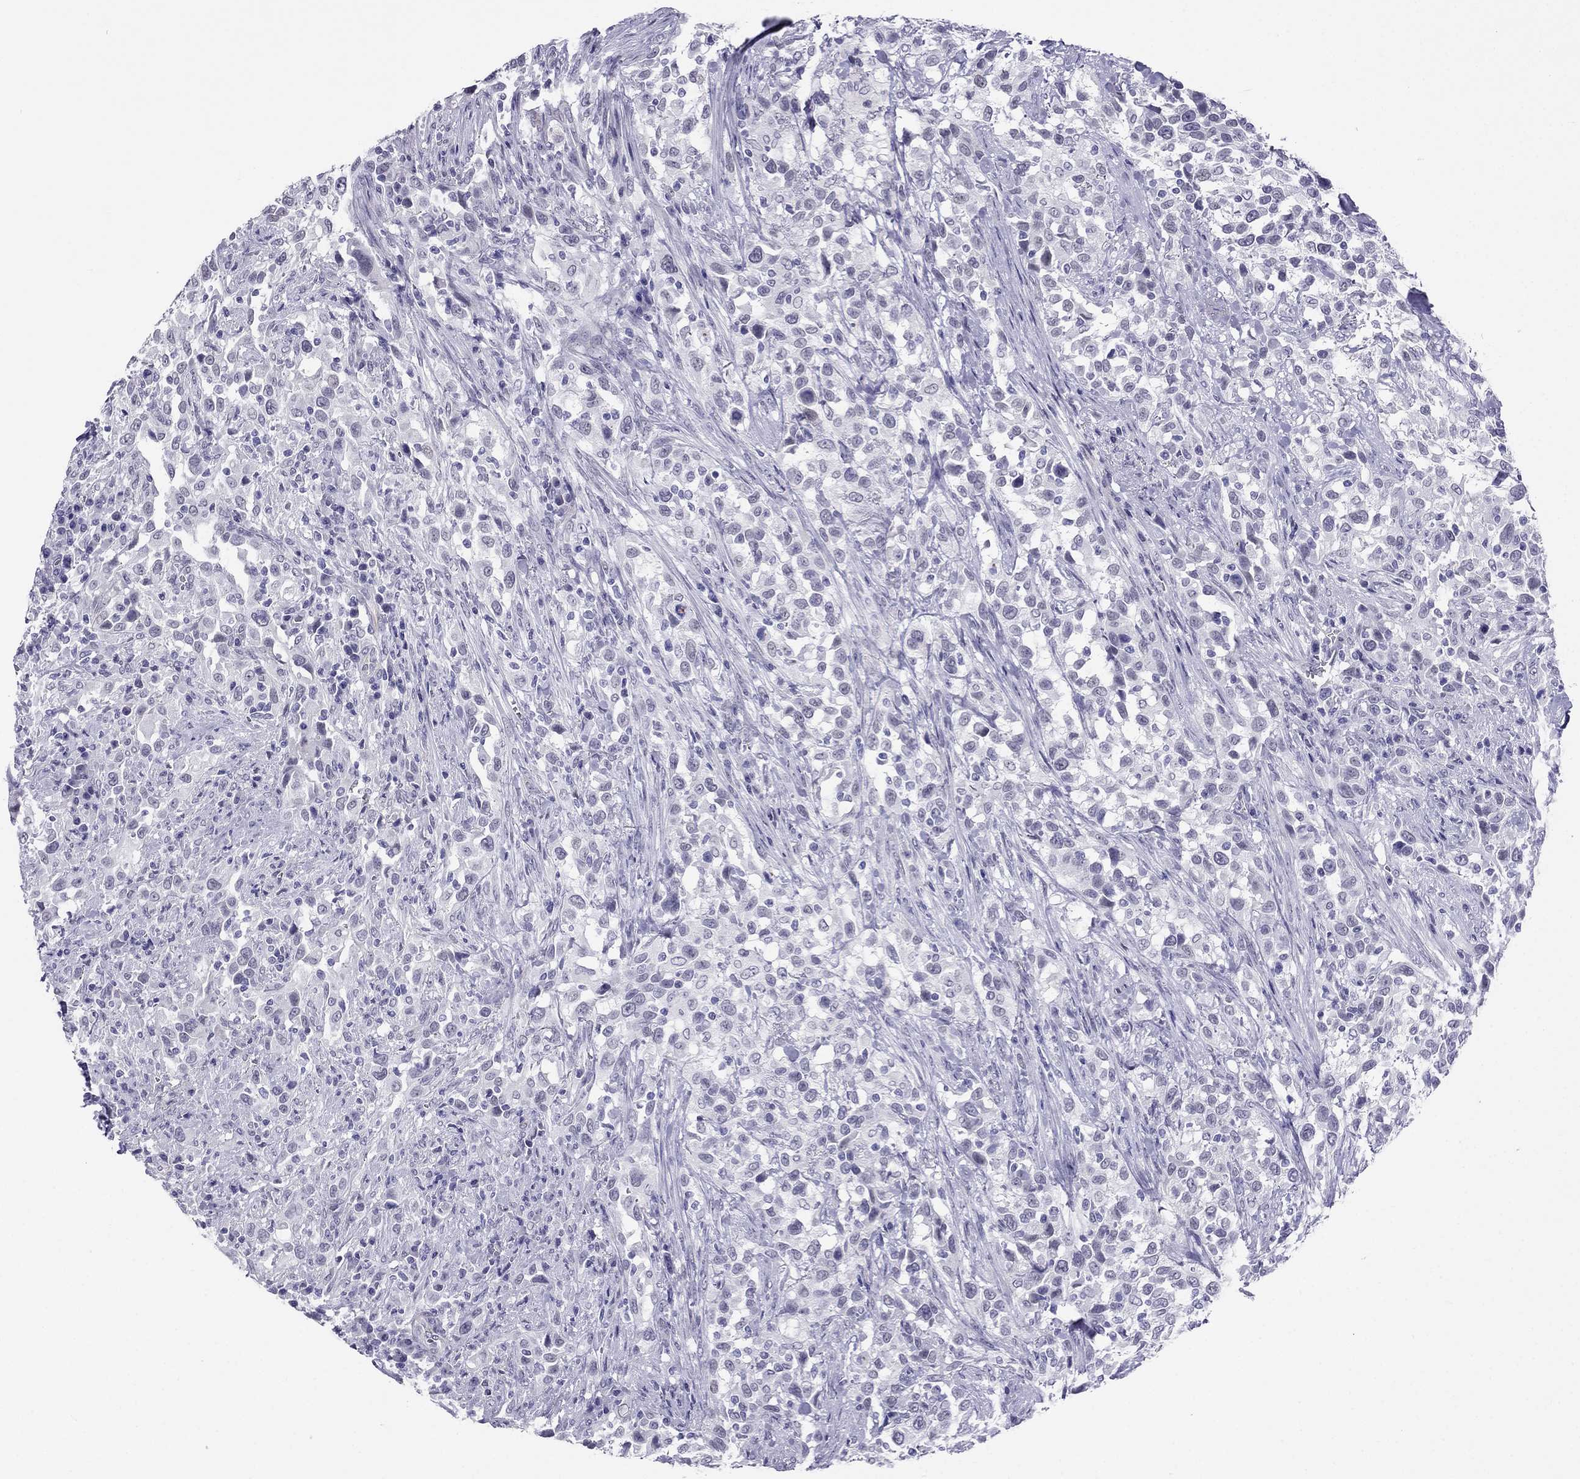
{"staining": {"intensity": "negative", "quantity": "none", "location": "none"}, "tissue": "urothelial cancer", "cell_type": "Tumor cells", "image_type": "cancer", "snomed": [{"axis": "morphology", "description": "Urothelial carcinoma, NOS"}, {"axis": "morphology", "description": "Urothelial carcinoma, High grade"}, {"axis": "topography", "description": "Urinary bladder"}], "caption": "The micrograph demonstrates no significant staining in tumor cells of urothelial carcinoma (high-grade).", "gene": "CROCC2", "patient": {"sex": "female", "age": 64}}